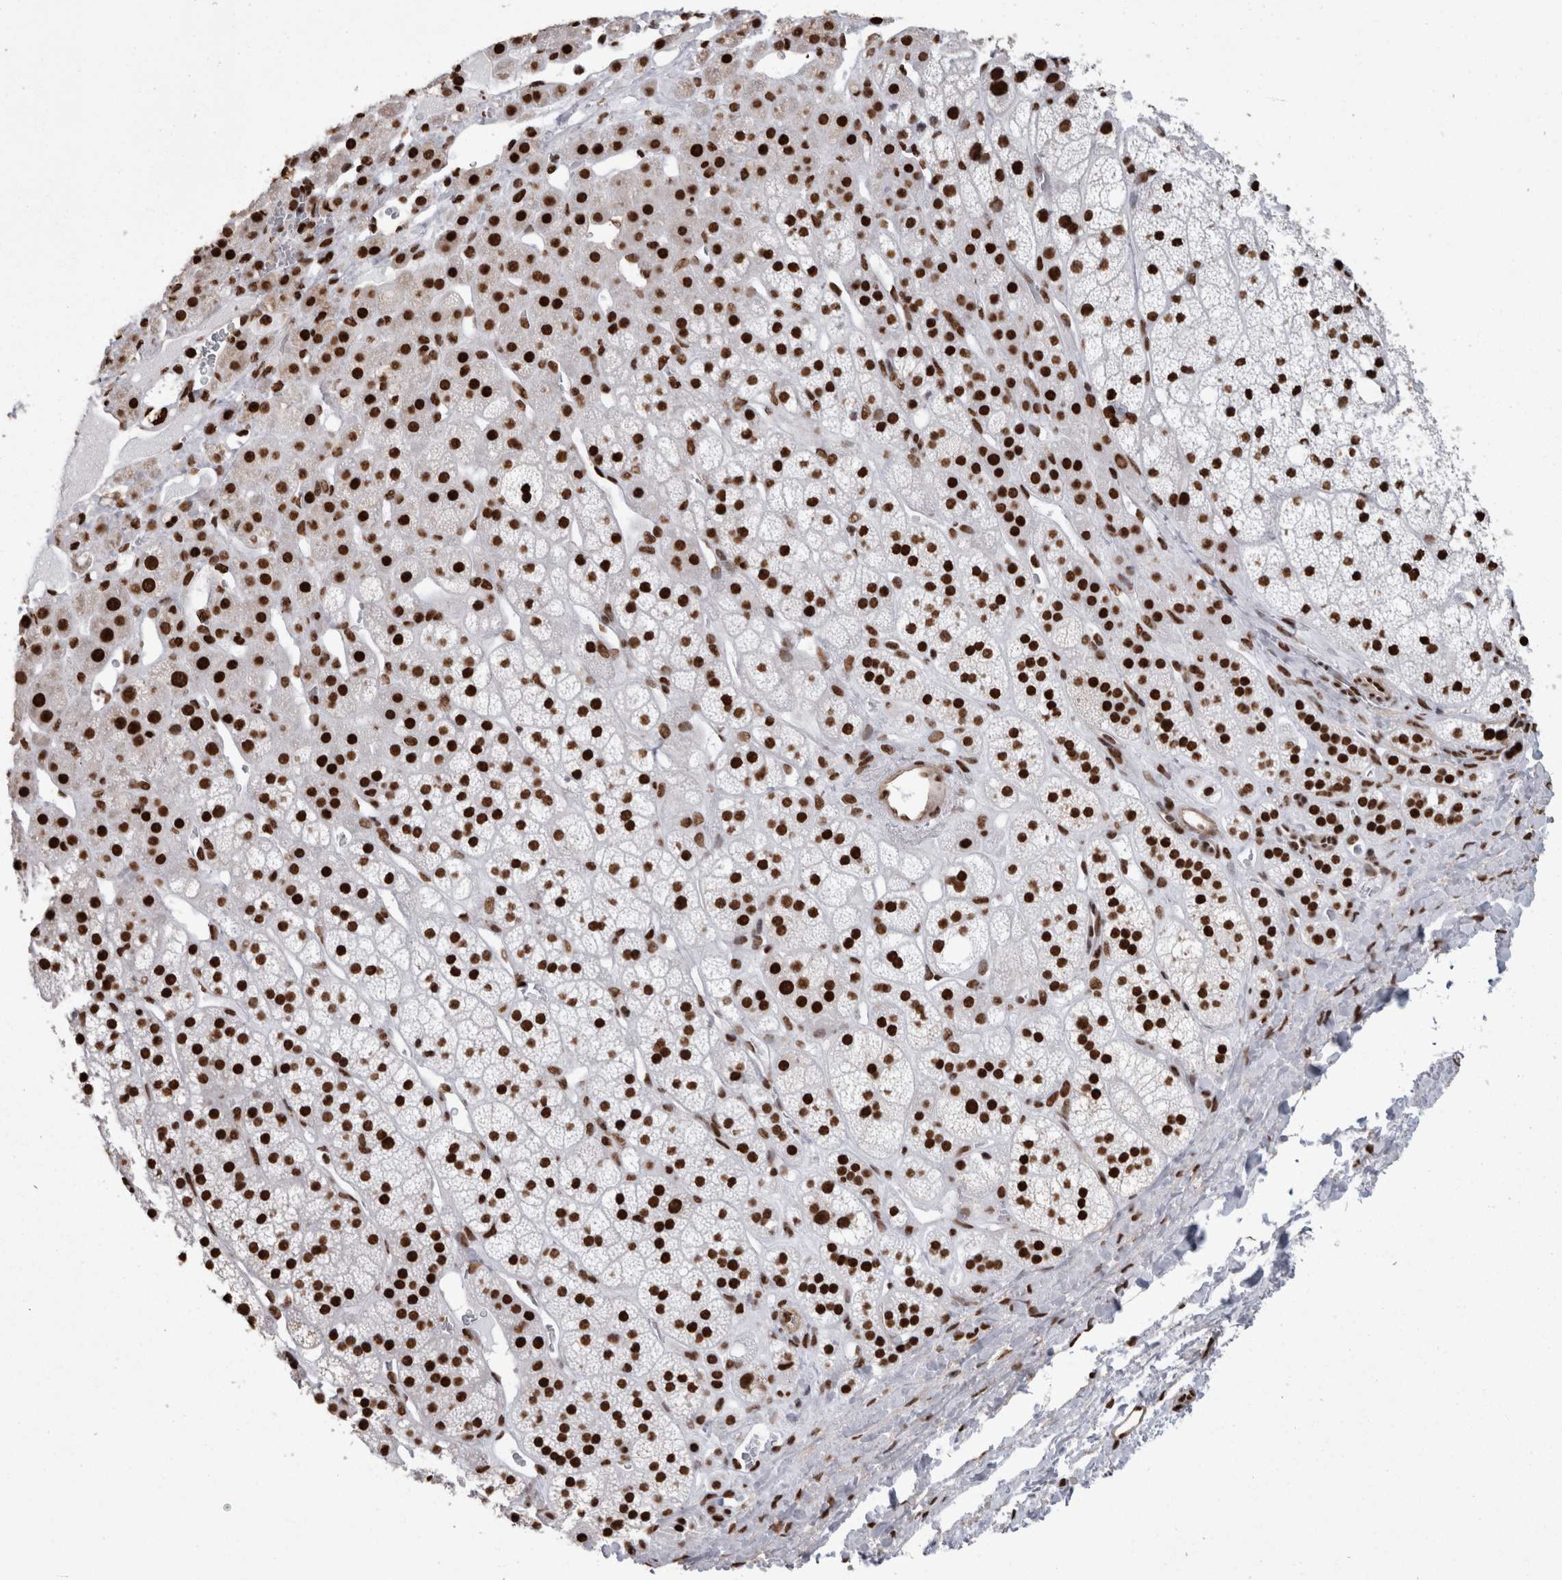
{"staining": {"intensity": "strong", "quantity": ">75%", "location": "nuclear"}, "tissue": "adrenal gland", "cell_type": "Glandular cells", "image_type": "normal", "snomed": [{"axis": "morphology", "description": "Normal tissue, NOS"}, {"axis": "topography", "description": "Adrenal gland"}], "caption": "Immunohistochemistry of unremarkable human adrenal gland displays high levels of strong nuclear positivity in about >75% of glandular cells.", "gene": "HNRNPM", "patient": {"sex": "male", "age": 56}}